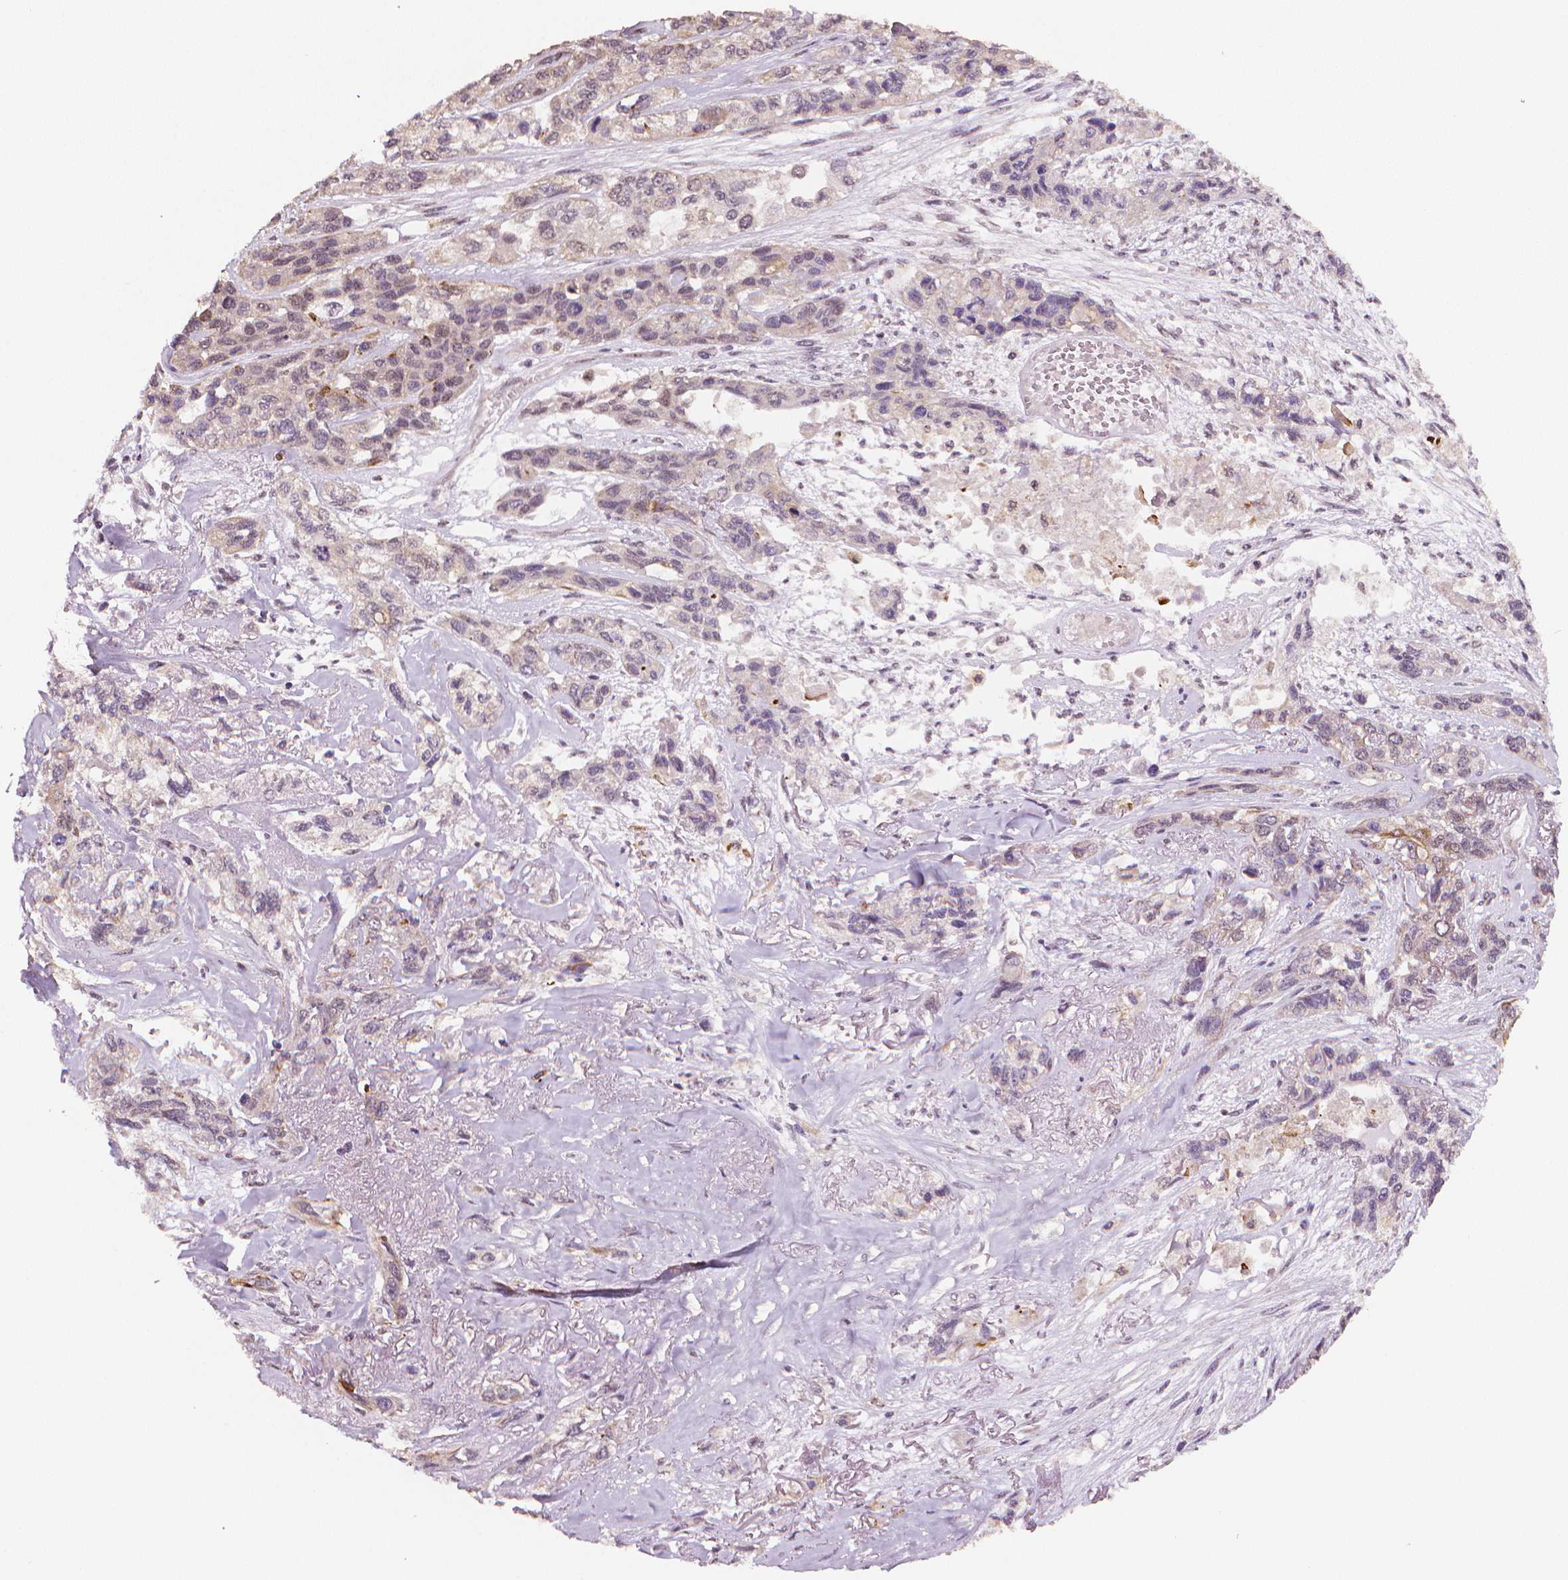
{"staining": {"intensity": "negative", "quantity": "none", "location": "none"}, "tissue": "lung cancer", "cell_type": "Tumor cells", "image_type": "cancer", "snomed": [{"axis": "morphology", "description": "Squamous cell carcinoma, NOS"}, {"axis": "topography", "description": "Lung"}], "caption": "A histopathology image of squamous cell carcinoma (lung) stained for a protein exhibits no brown staining in tumor cells.", "gene": "STAT3", "patient": {"sex": "female", "age": 70}}